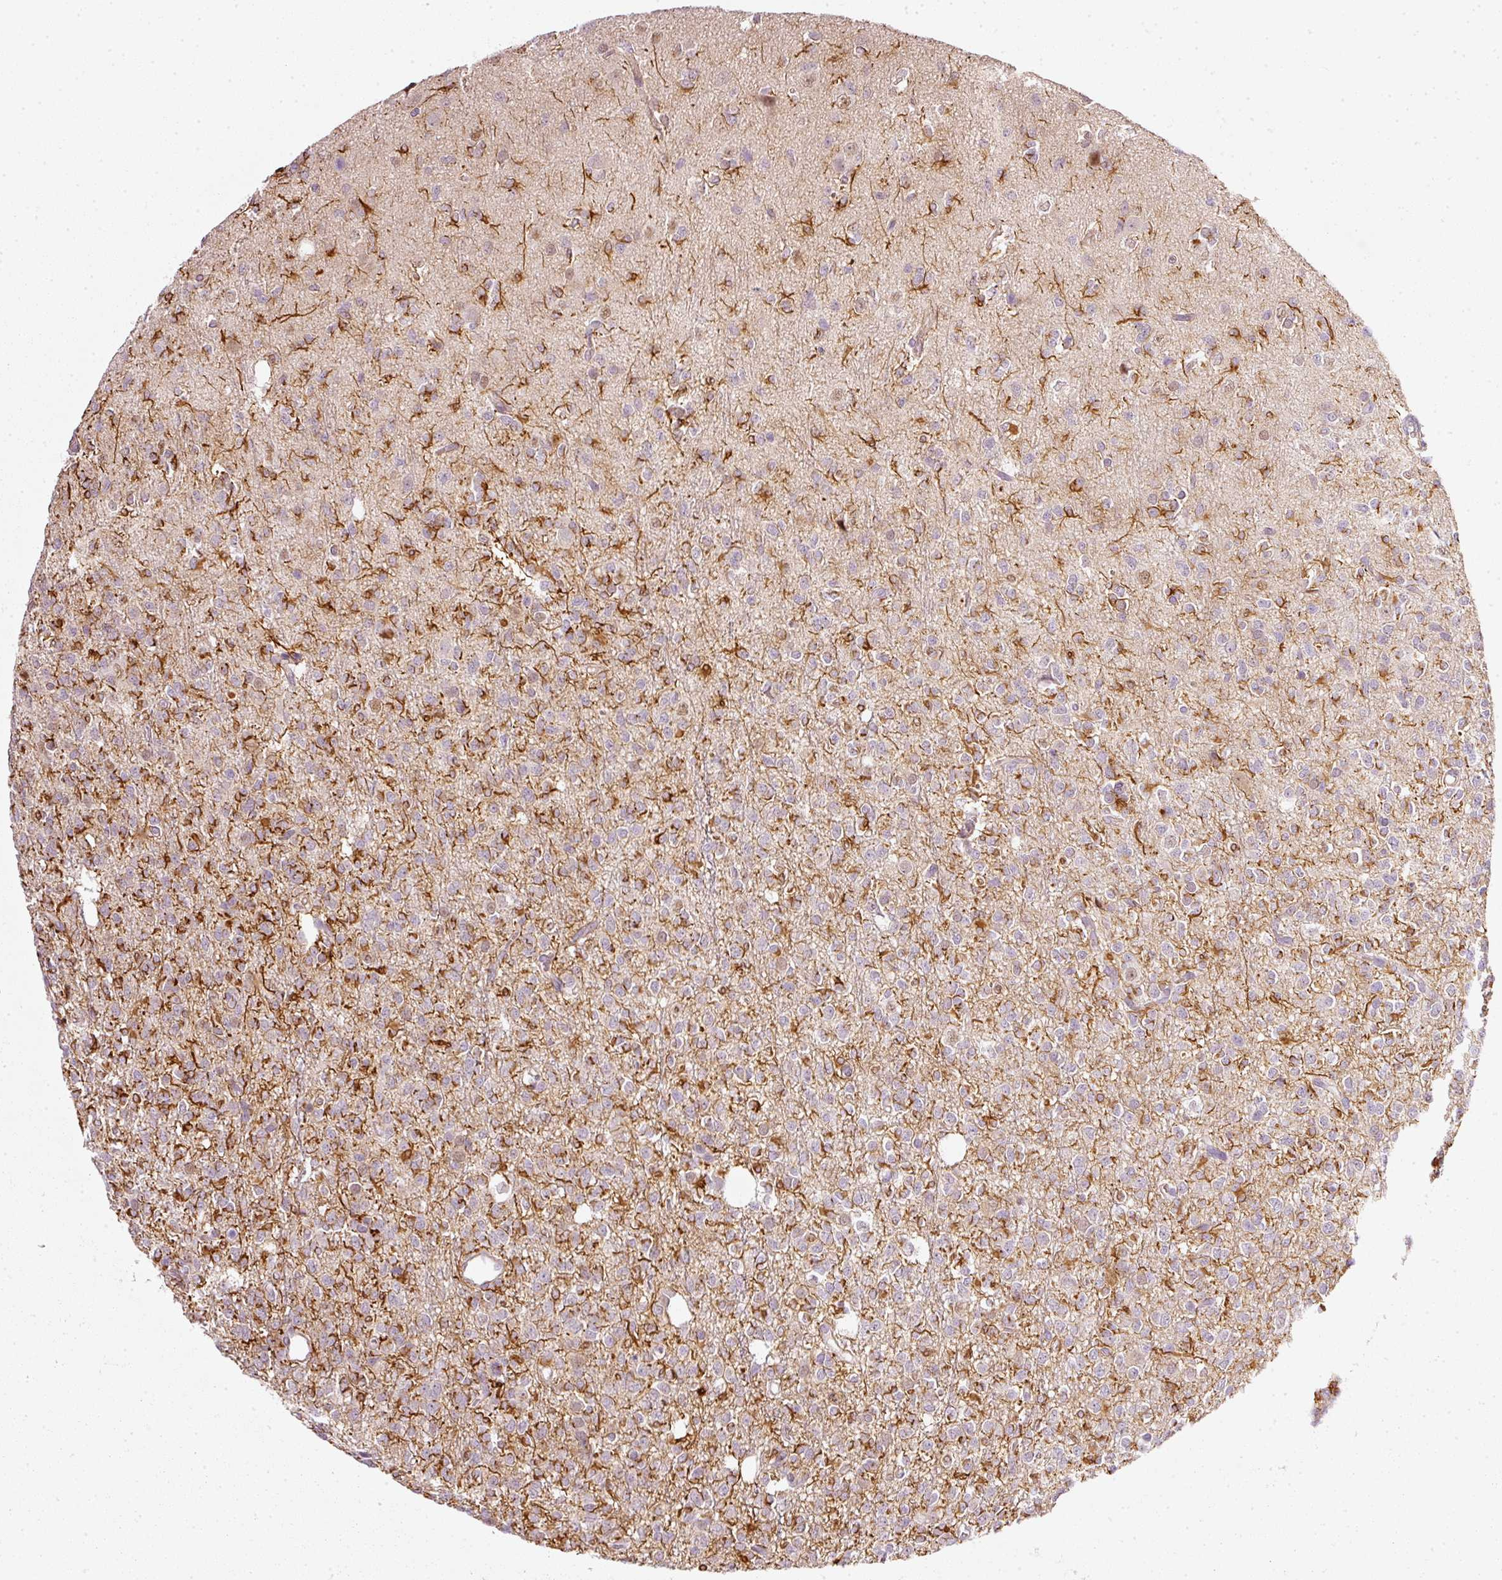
{"staining": {"intensity": "negative", "quantity": "none", "location": "none"}, "tissue": "glioma", "cell_type": "Tumor cells", "image_type": "cancer", "snomed": [{"axis": "morphology", "description": "Glioma, malignant, Low grade"}, {"axis": "topography", "description": "Brain"}], "caption": "A high-resolution photomicrograph shows immunohistochemistry staining of malignant low-grade glioma, which reveals no significant expression in tumor cells. (Brightfield microscopy of DAB immunohistochemistry at high magnification).", "gene": "TOGARAM1", "patient": {"sex": "female", "age": 33}}